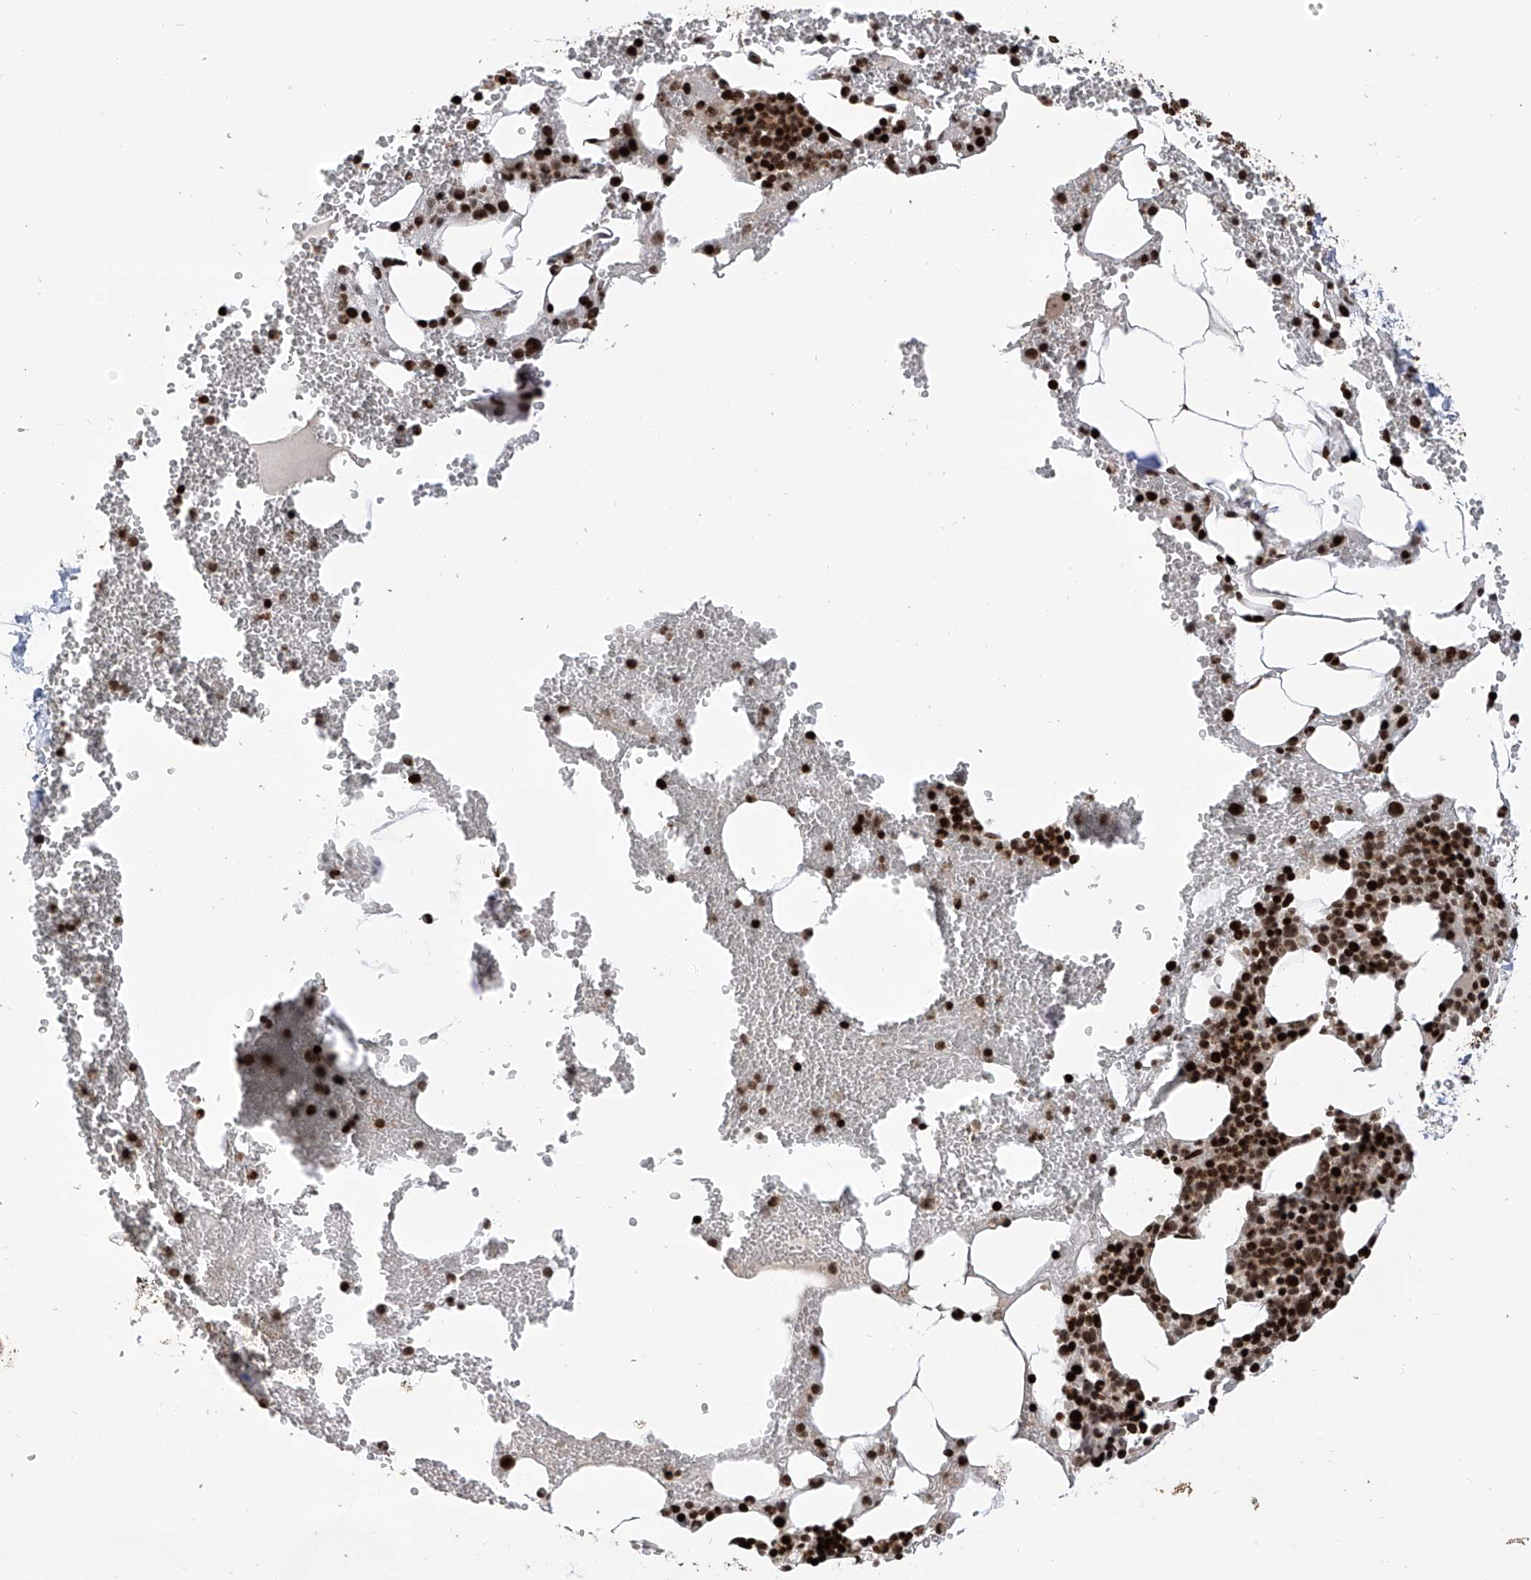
{"staining": {"intensity": "strong", "quantity": ">75%", "location": "nuclear"}, "tissue": "bone marrow", "cell_type": "Hematopoietic cells", "image_type": "normal", "snomed": [{"axis": "morphology", "description": "Normal tissue, NOS"}, {"axis": "morphology", "description": "Inflammation, NOS"}, {"axis": "topography", "description": "Bone marrow"}], "caption": "Immunohistochemistry (IHC) photomicrograph of normal bone marrow: human bone marrow stained using IHC reveals high levels of strong protein expression localized specifically in the nuclear of hematopoietic cells, appearing as a nuclear brown color.", "gene": "PAK1IP1", "patient": {"sex": "female", "age": 78}}